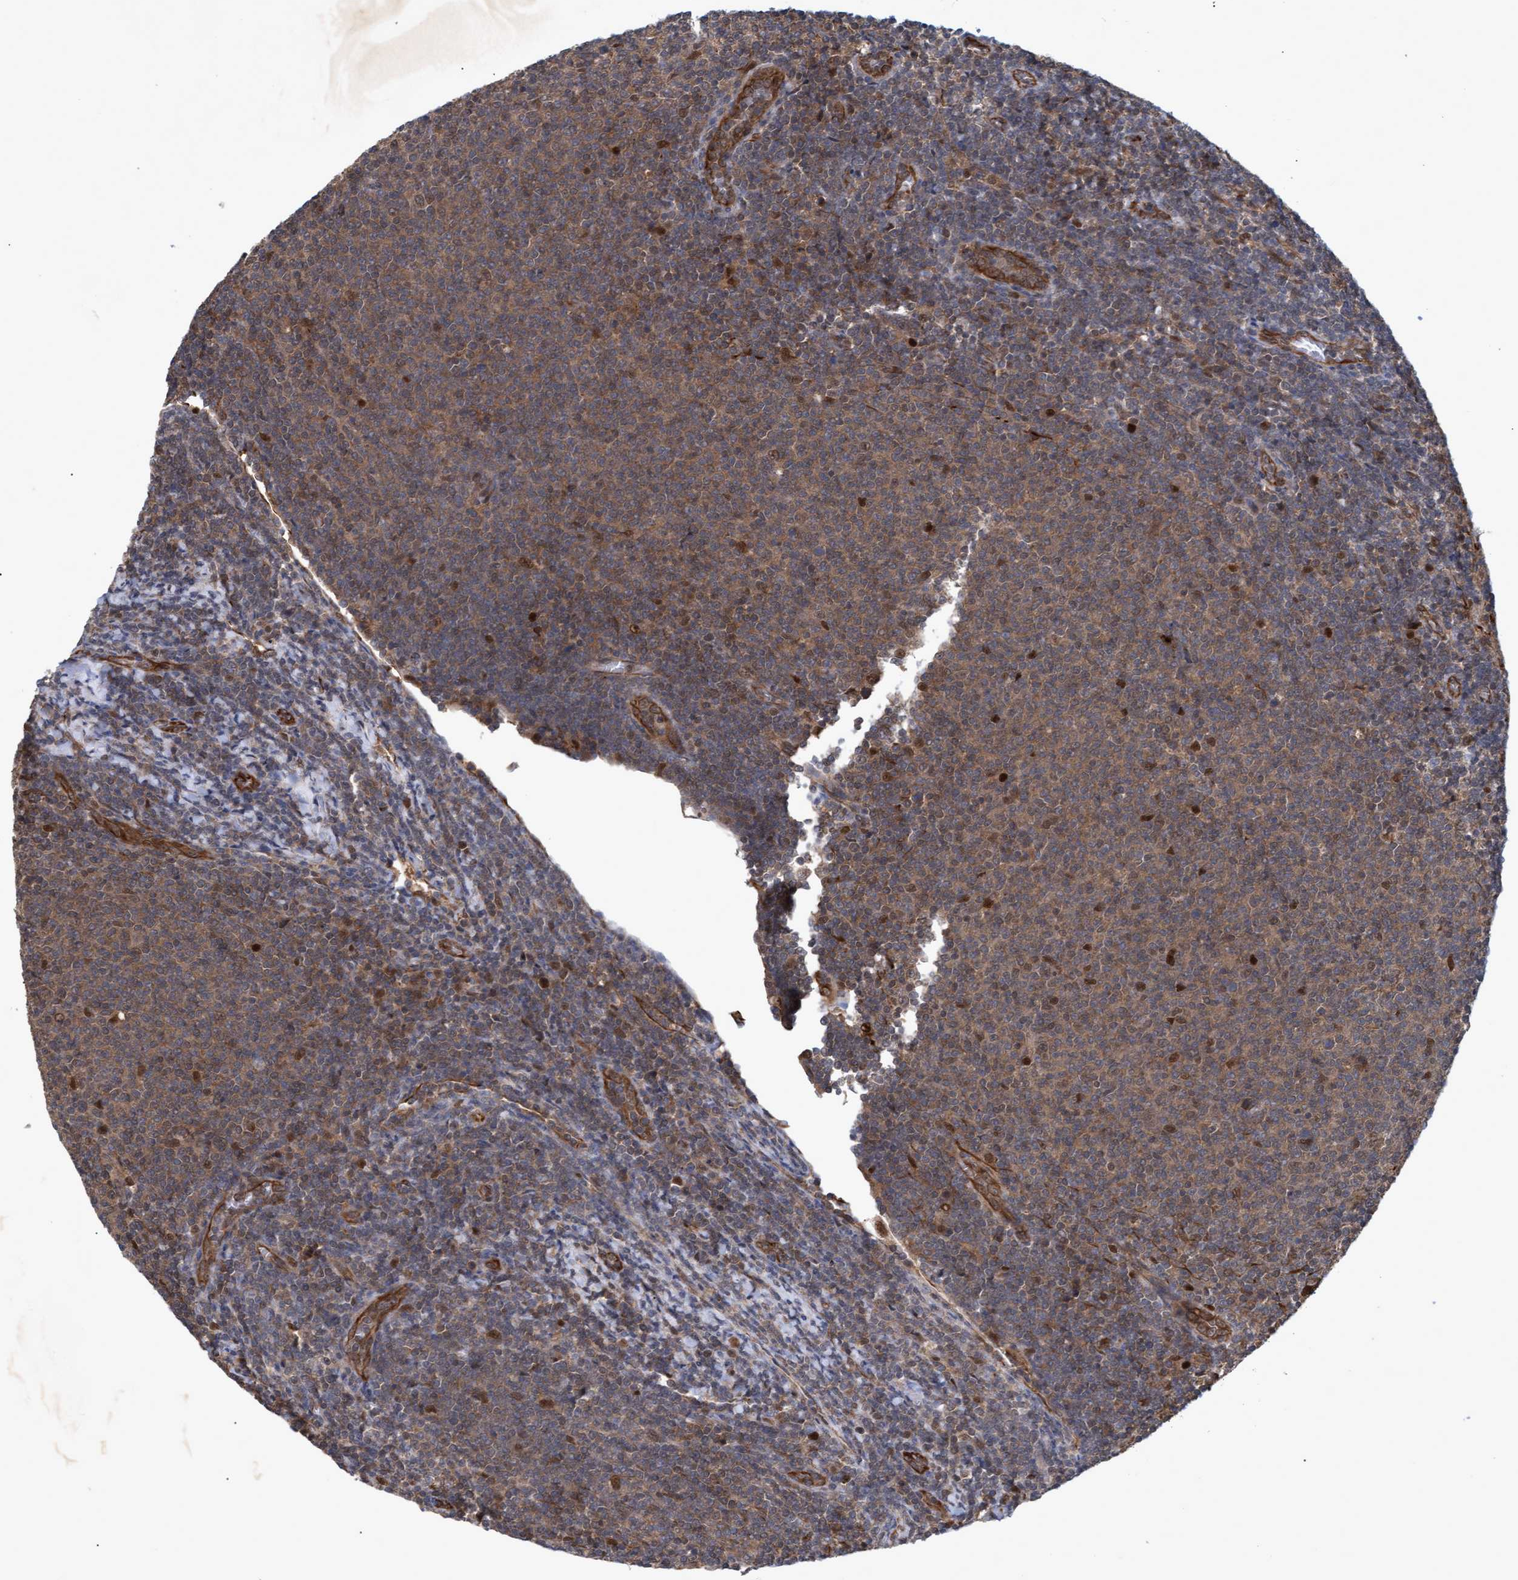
{"staining": {"intensity": "moderate", "quantity": "25%-75%", "location": "cytoplasmic/membranous,nuclear"}, "tissue": "lymphoma", "cell_type": "Tumor cells", "image_type": "cancer", "snomed": [{"axis": "morphology", "description": "Malignant lymphoma, non-Hodgkin's type, Low grade"}, {"axis": "topography", "description": "Lymph node"}], "caption": "This histopathology image reveals immunohistochemistry staining of malignant lymphoma, non-Hodgkin's type (low-grade), with medium moderate cytoplasmic/membranous and nuclear staining in about 25%-75% of tumor cells.", "gene": "PSMB6", "patient": {"sex": "male", "age": 66}}